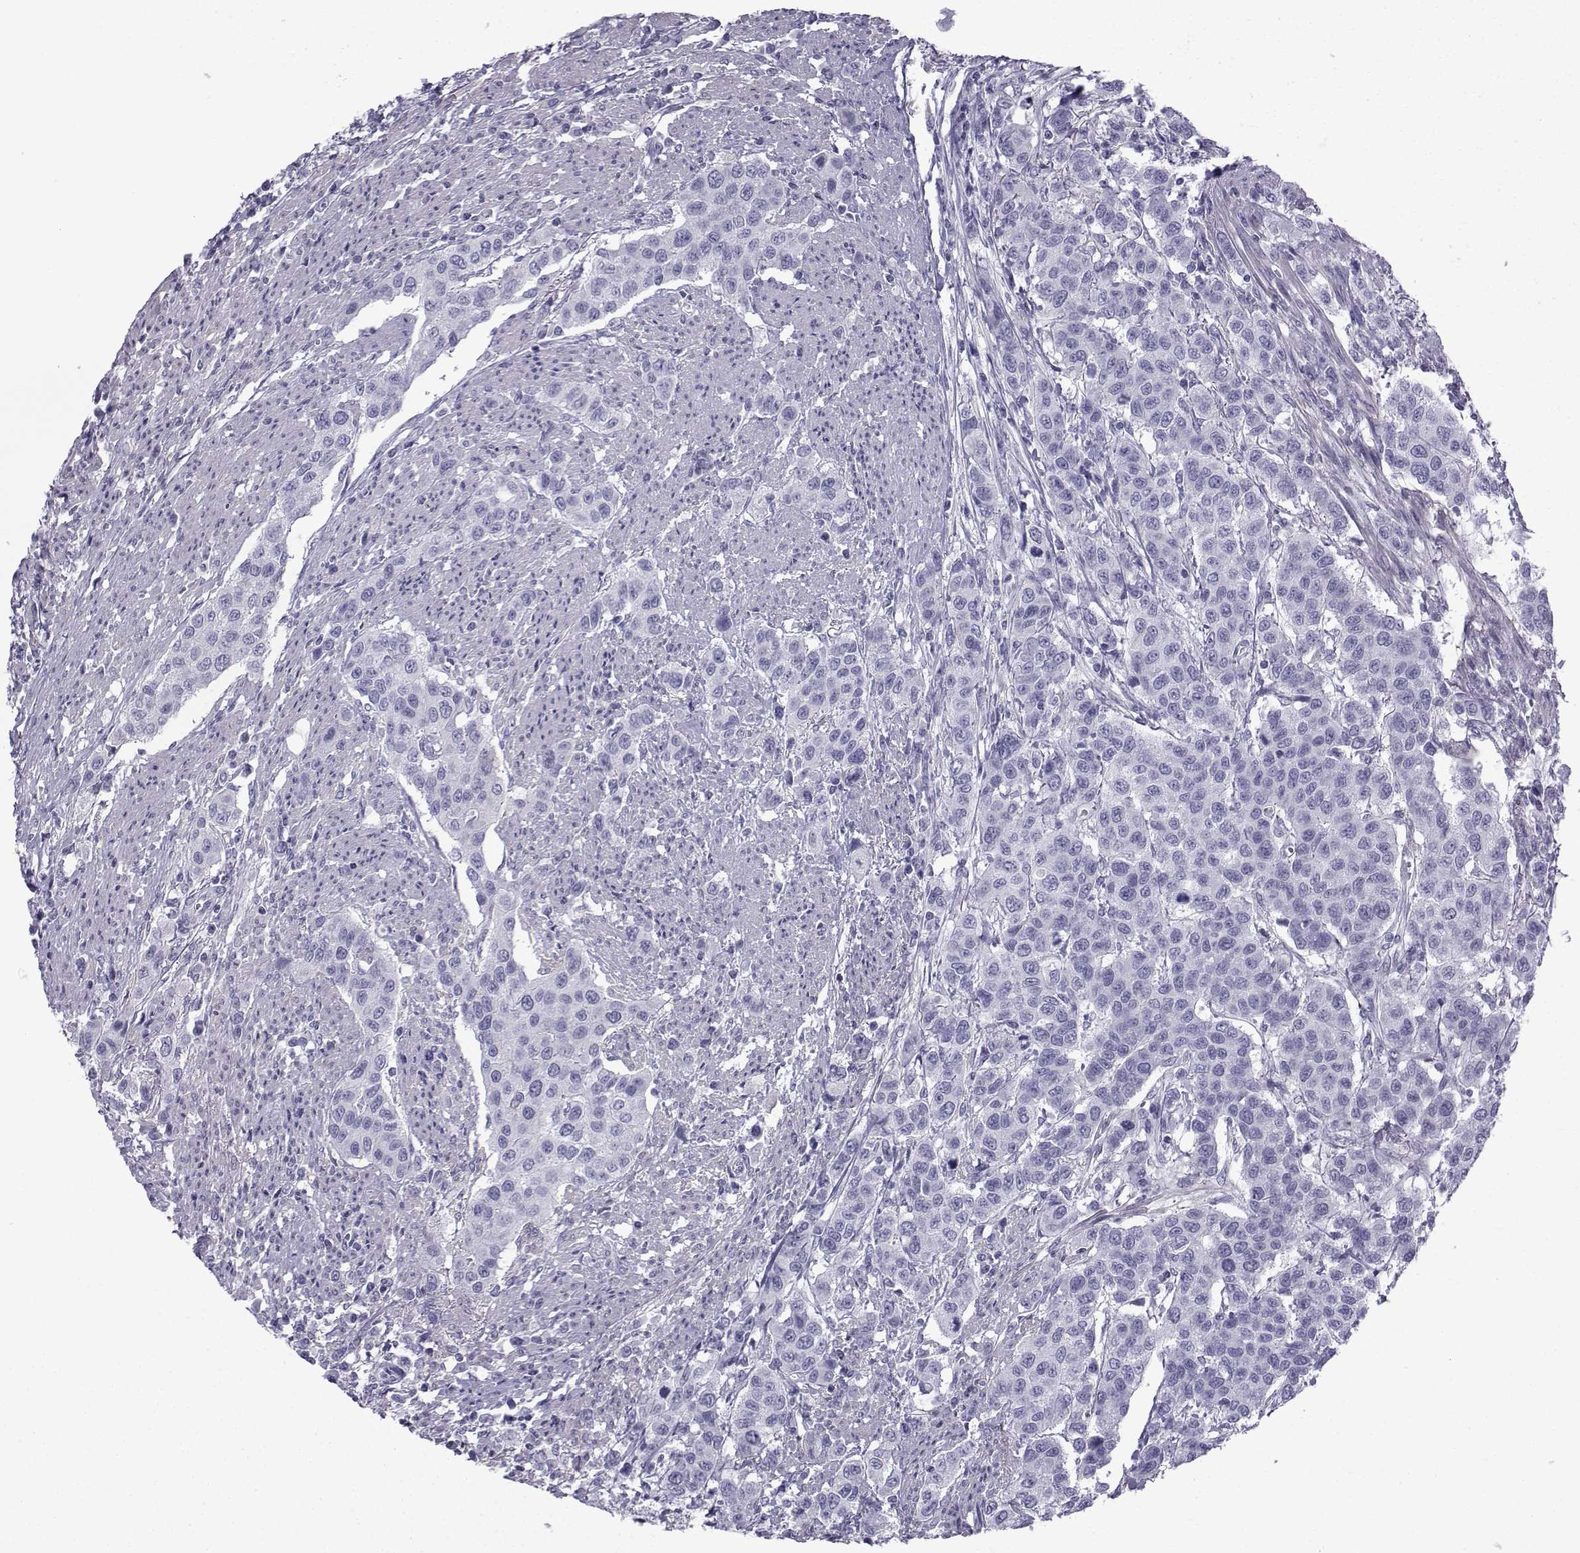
{"staining": {"intensity": "negative", "quantity": "none", "location": "none"}, "tissue": "urothelial cancer", "cell_type": "Tumor cells", "image_type": "cancer", "snomed": [{"axis": "morphology", "description": "Urothelial carcinoma, High grade"}, {"axis": "topography", "description": "Urinary bladder"}], "caption": "The histopathology image exhibits no significant expression in tumor cells of high-grade urothelial carcinoma.", "gene": "SPANXD", "patient": {"sex": "female", "age": 58}}